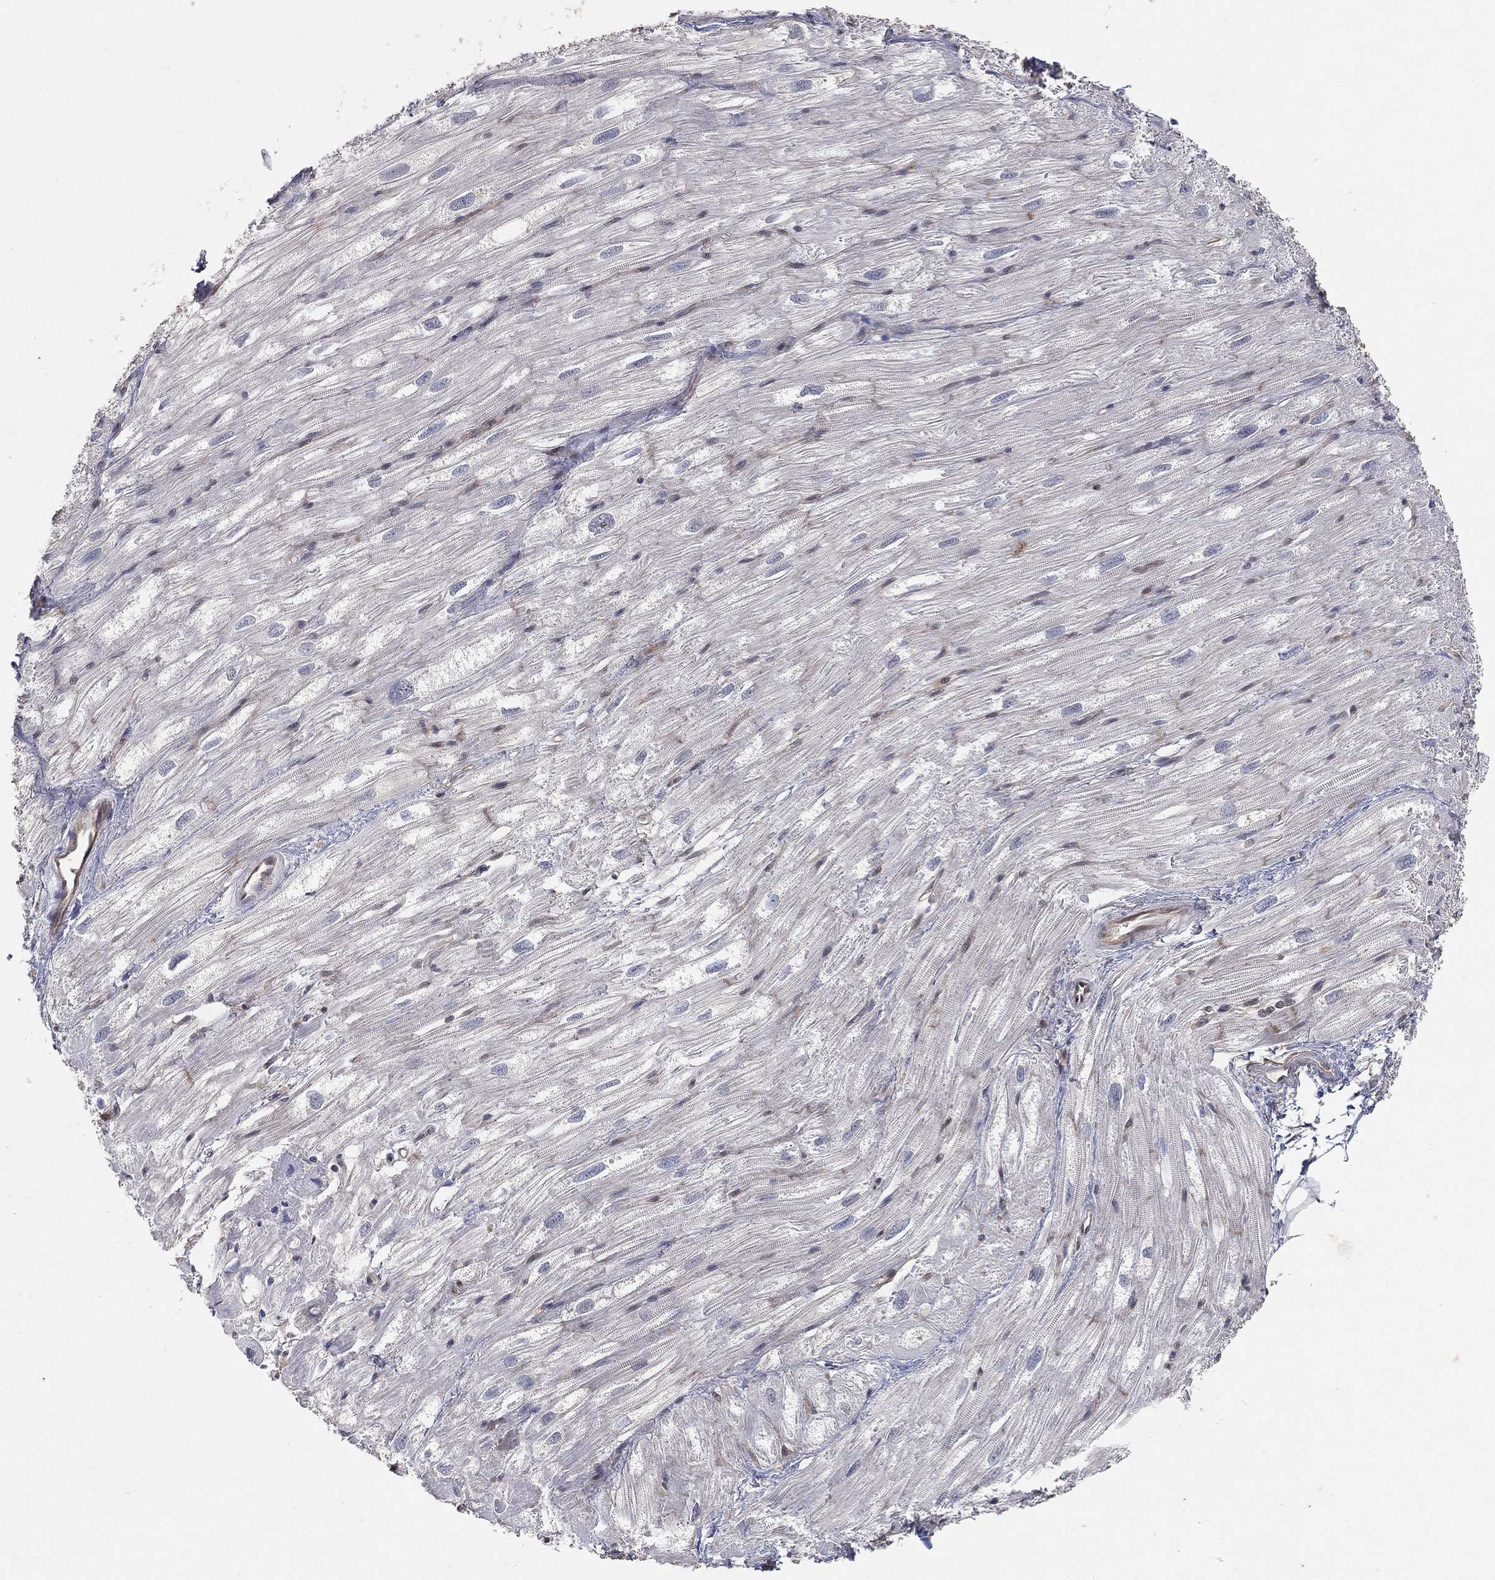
{"staining": {"intensity": "moderate", "quantity": "<25%", "location": "cytoplasmic/membranous"}, "tissue": "heart muscle", "cell_type": "Cardiomyocytes", "image_type": "normal", "snomed": [{"axis": "morphology", "description": "Normal tissue, NOS"}, {"axis": "topography", "description": "Heart"}], "caption": "Protein staining displays moderate cytoplasmic/membranous positivity in approximately <25% of cardiomyocytes in unremarkable heart muscle.", "gene": "MAPK1", "patient": {"sex": "male", "age": 62}}